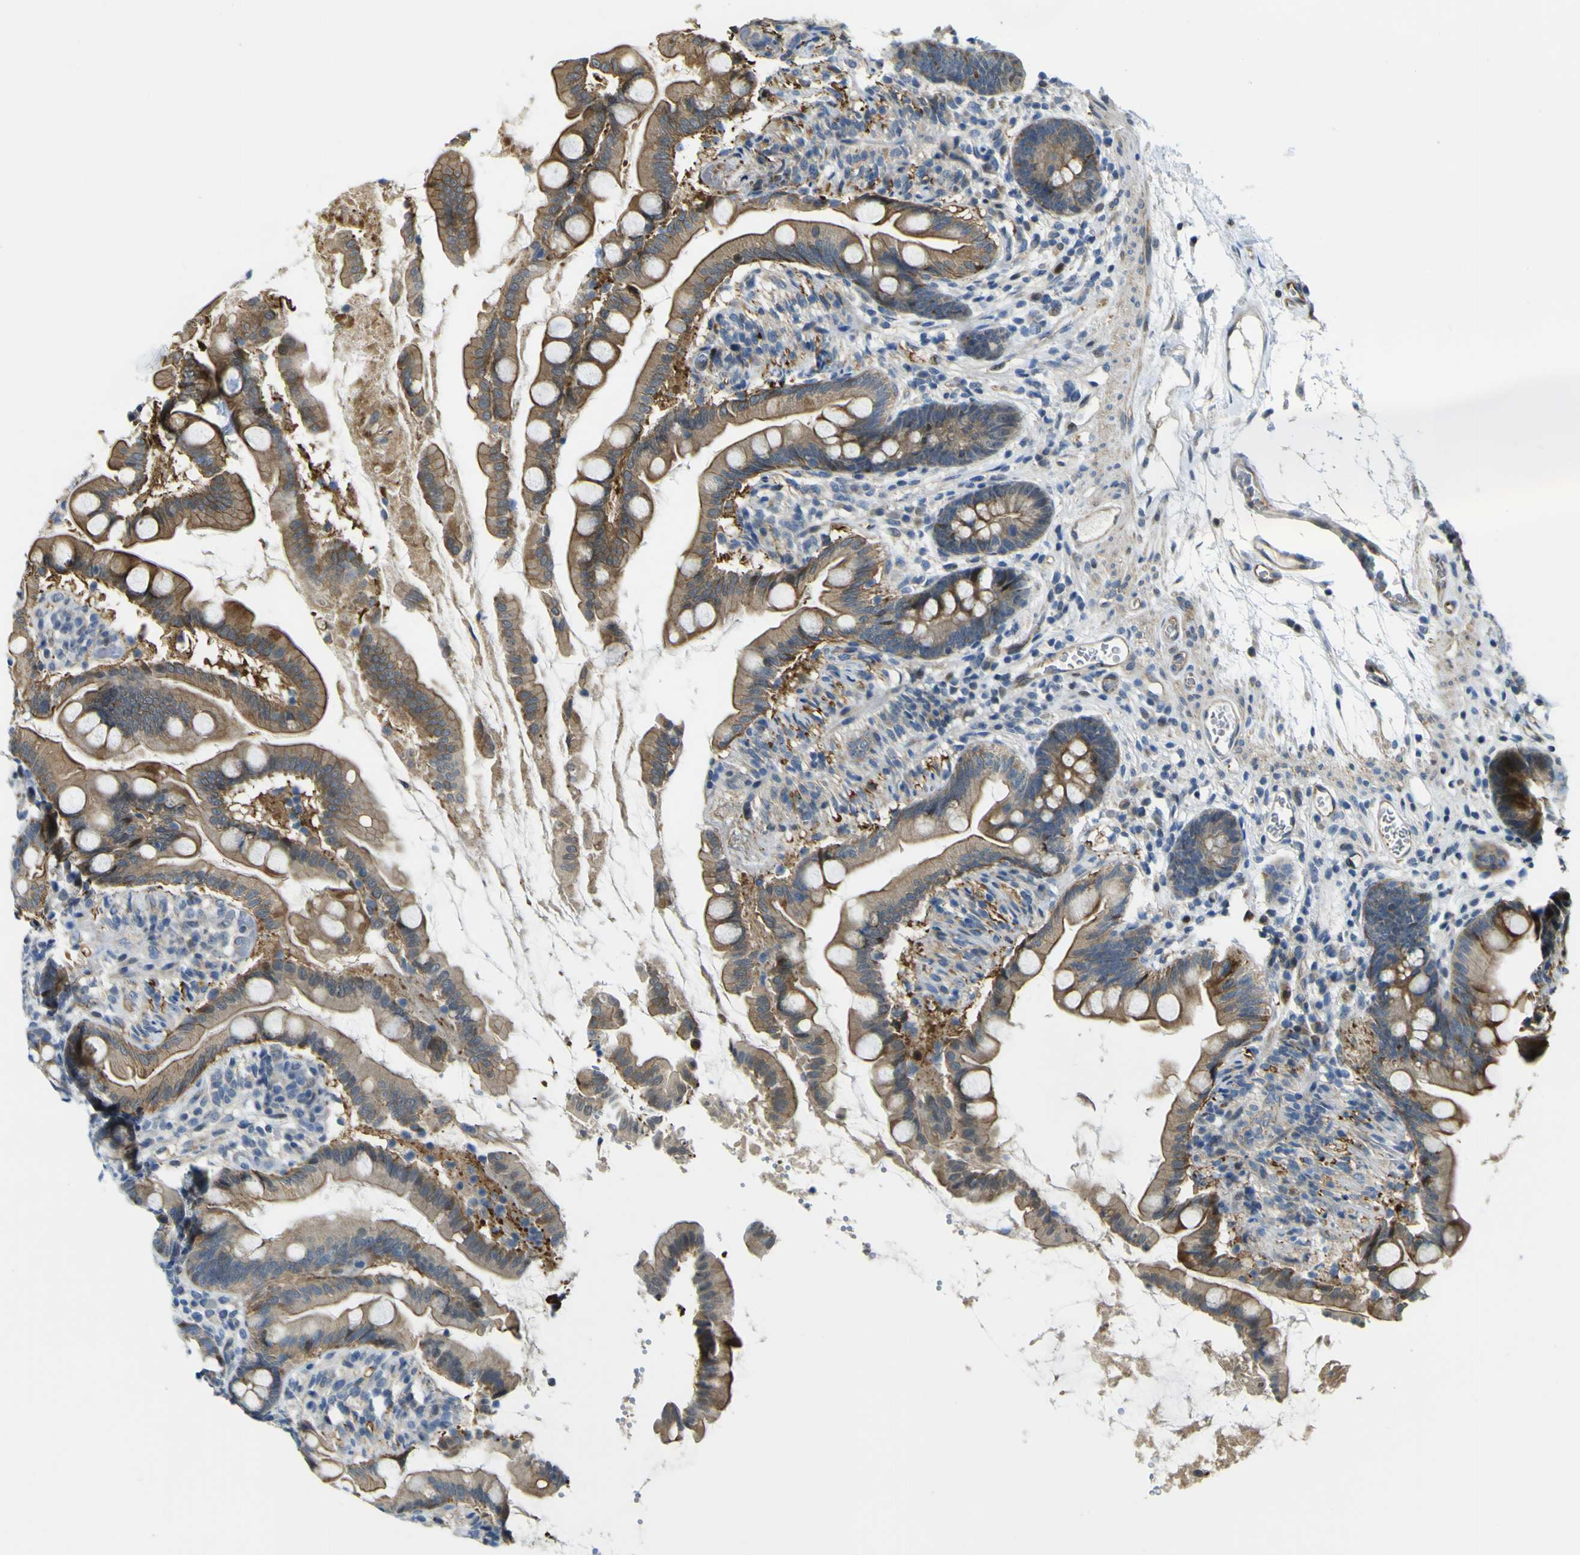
{"staining": {"intensity": "strong", "quantity": "25%-75%", "location": "cytoplasmic/membranous"}, "tissue": "small intestine", "cell_type": "Glandular cells", "image_type": "normal", "snomed": [{"axis": "morphology", "description": "Normal tissue, NOS"}, {"axis": "topography", "description": "Small intestine"}], "caption": "Immunohistochemical staining of benign human small intestine exhibits 25%-75% levels of strong cytoplasmic/membranous protein expression in approximately 25%-75% of glandular cells. (Stains: DAB (3,3'-diaminobenzidine) in brown, nuclei in blue, Microscopy: brightfield microscopy at high magnification).", "gene": "KDM7A", "patient": {"sex": "female", "age": 56}}